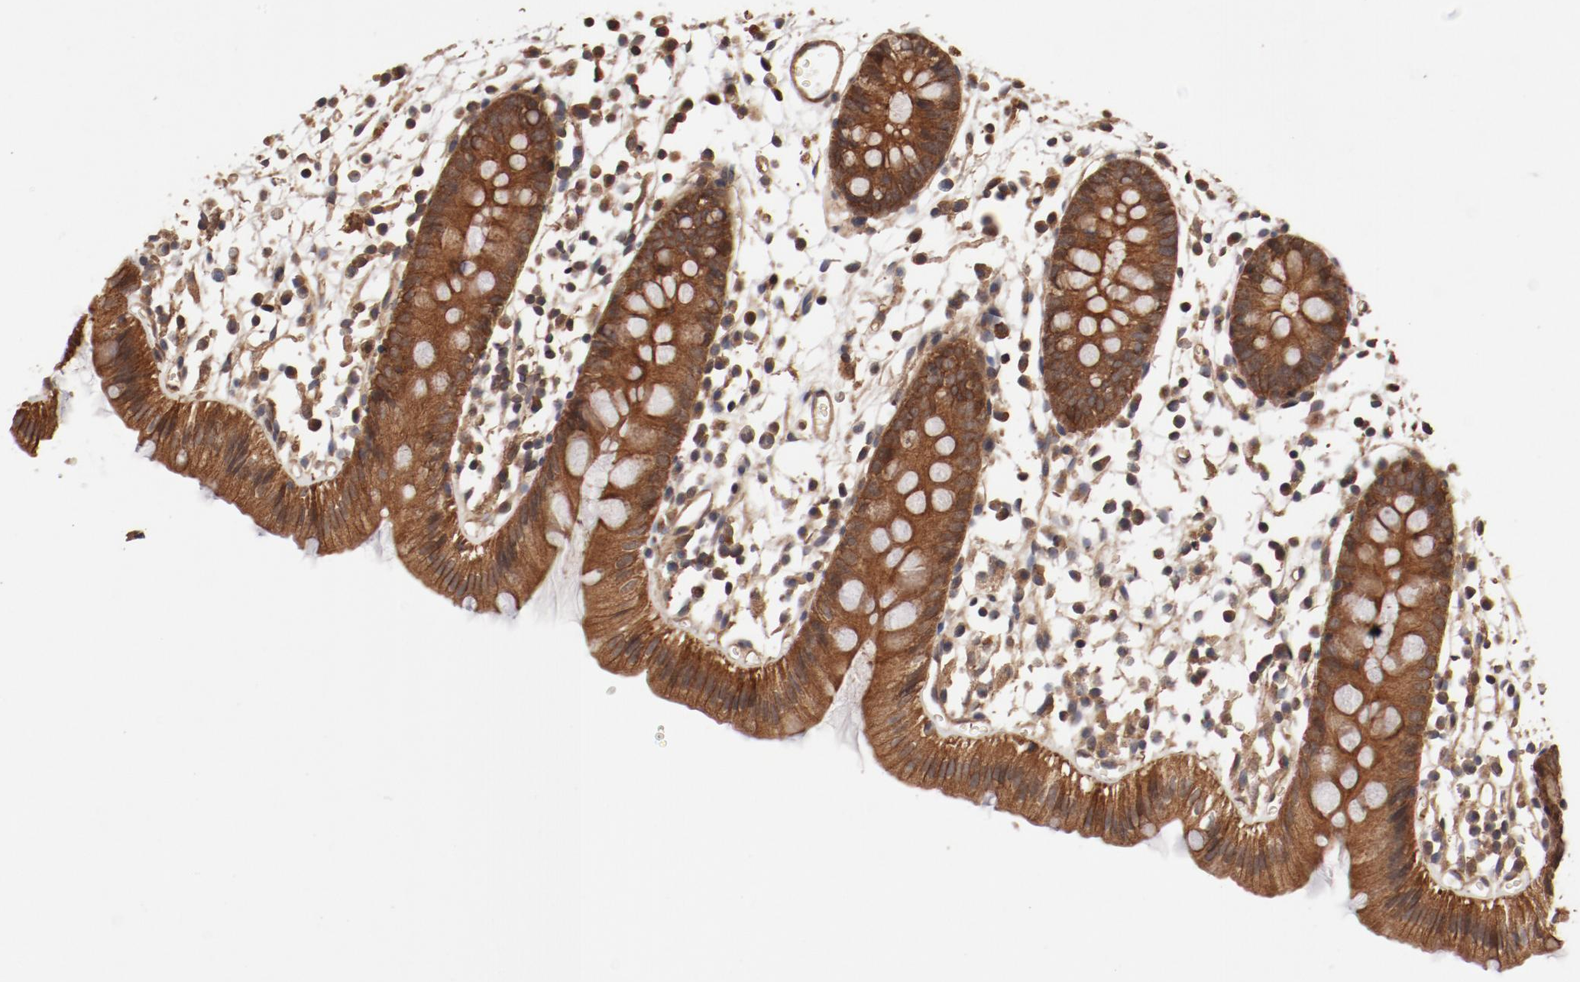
{"staining": {"intensity": "moderate", "quantity": "25%-75%", "location": "cytoplasmic/membranous"}, "tissue": "colon", "cell_type": "Endothelial cells", "image_type": "normal", "snomed": [{"axis": "morphology", "description": "Normal tissue, NOS"}, {"axis": "topography", "description": "Colon"}], "caption": "High-magnification brightfield microscopy of unremarkable colon stained with DAB (brown) and counterstained with hematoxylin (blue). endothelial cells exhibit moderate cytoplasmic/membranous positivity is seen in about25%-75% of cells.", "gene": "GUF1", "patient": {"sex": "male", "age": 14}}